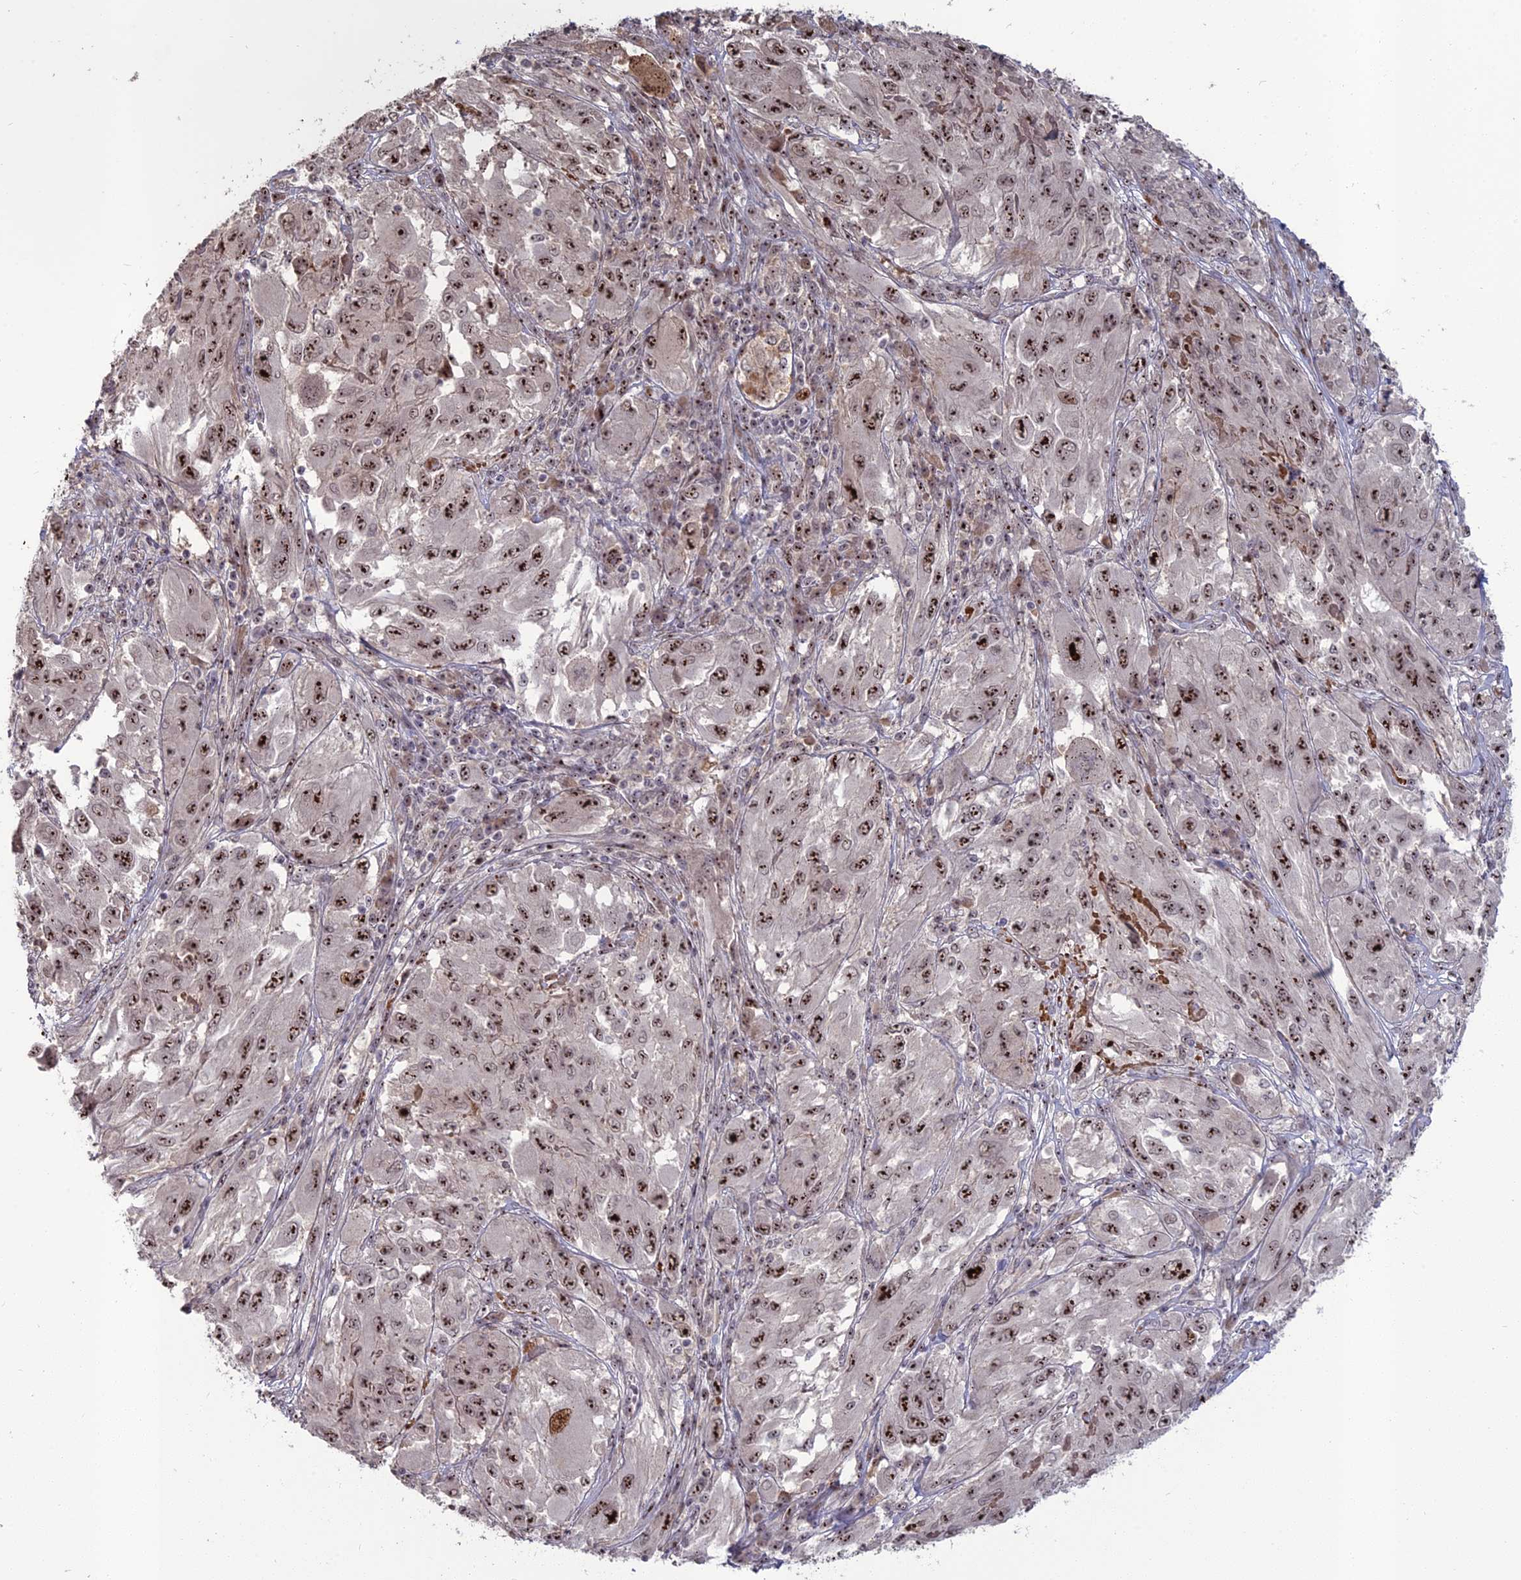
{"staining": {"intensity": "strong", "quantity": ">75%", "location": "nuclear"}, "tissue": "melanoma", "cell_type": "Tumor cells", "image_type": "cancer", "snomed": [{"axis": "morphology", "description": "Malignant melanoma, NOS"}, {"axis": "topography", "description": "Skin"}], "caption": "The image demonstrates staining of malignant melanoma, revealing strong nuclear protein staining (brown color) within tumor cells.", "gene": "FAM131A", "patient": {"sex": "female", "age": 91}}